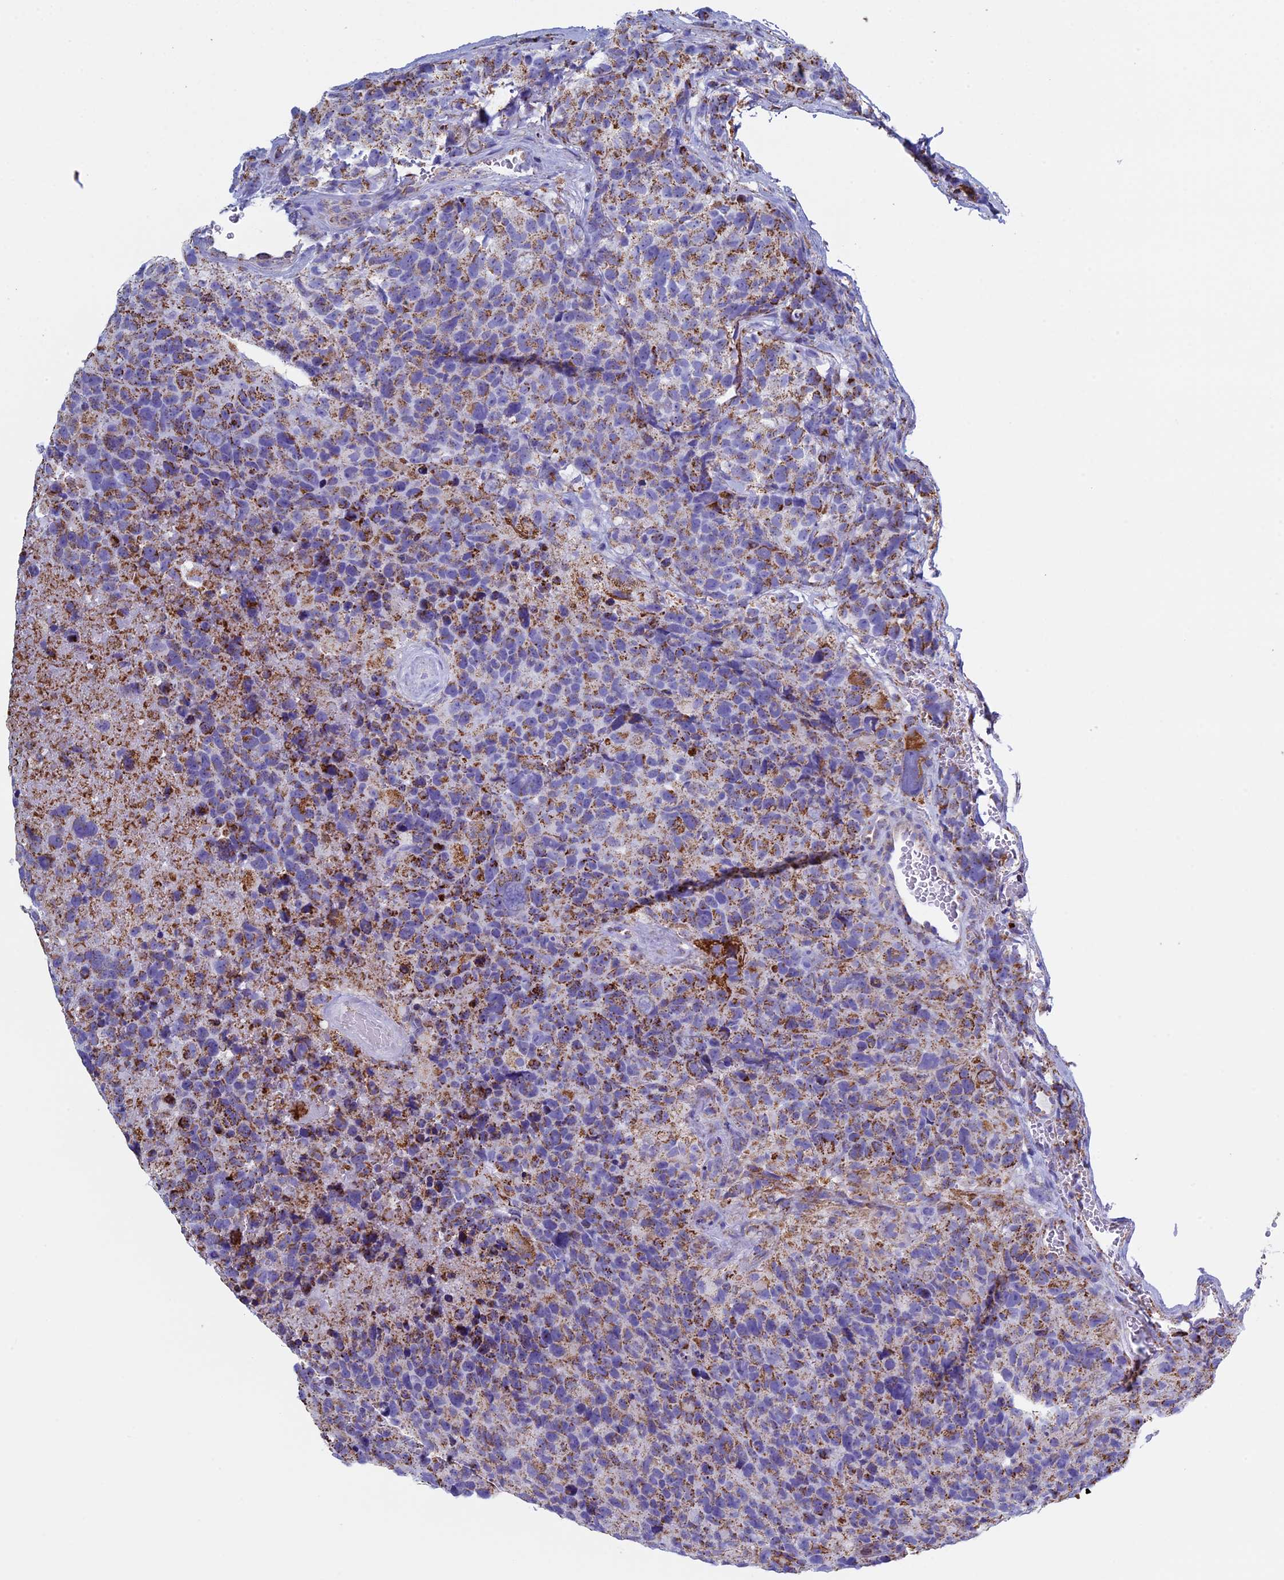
{"staining": {"intensity": "moderate", "quantity": ">75%", "location": "cytoplasmic/membranous"}, "tissue": "glioma", "cell_type": "Tumor cells", "image_type": "cancer", "snomed": [{"axis": "morphology", "description": "Glioma, malignant, High grade"}, {"axis": "topography", "description": "Brain"}], "caption": "Protein expression analysis of glioma reveals moderate cytoplasmic/membranous expression in approximately >75% of tumor cells. Nuclei are stained in blue.", "gene": "UQCRFS1", "patient": {"sex": "male", "age": 69}}